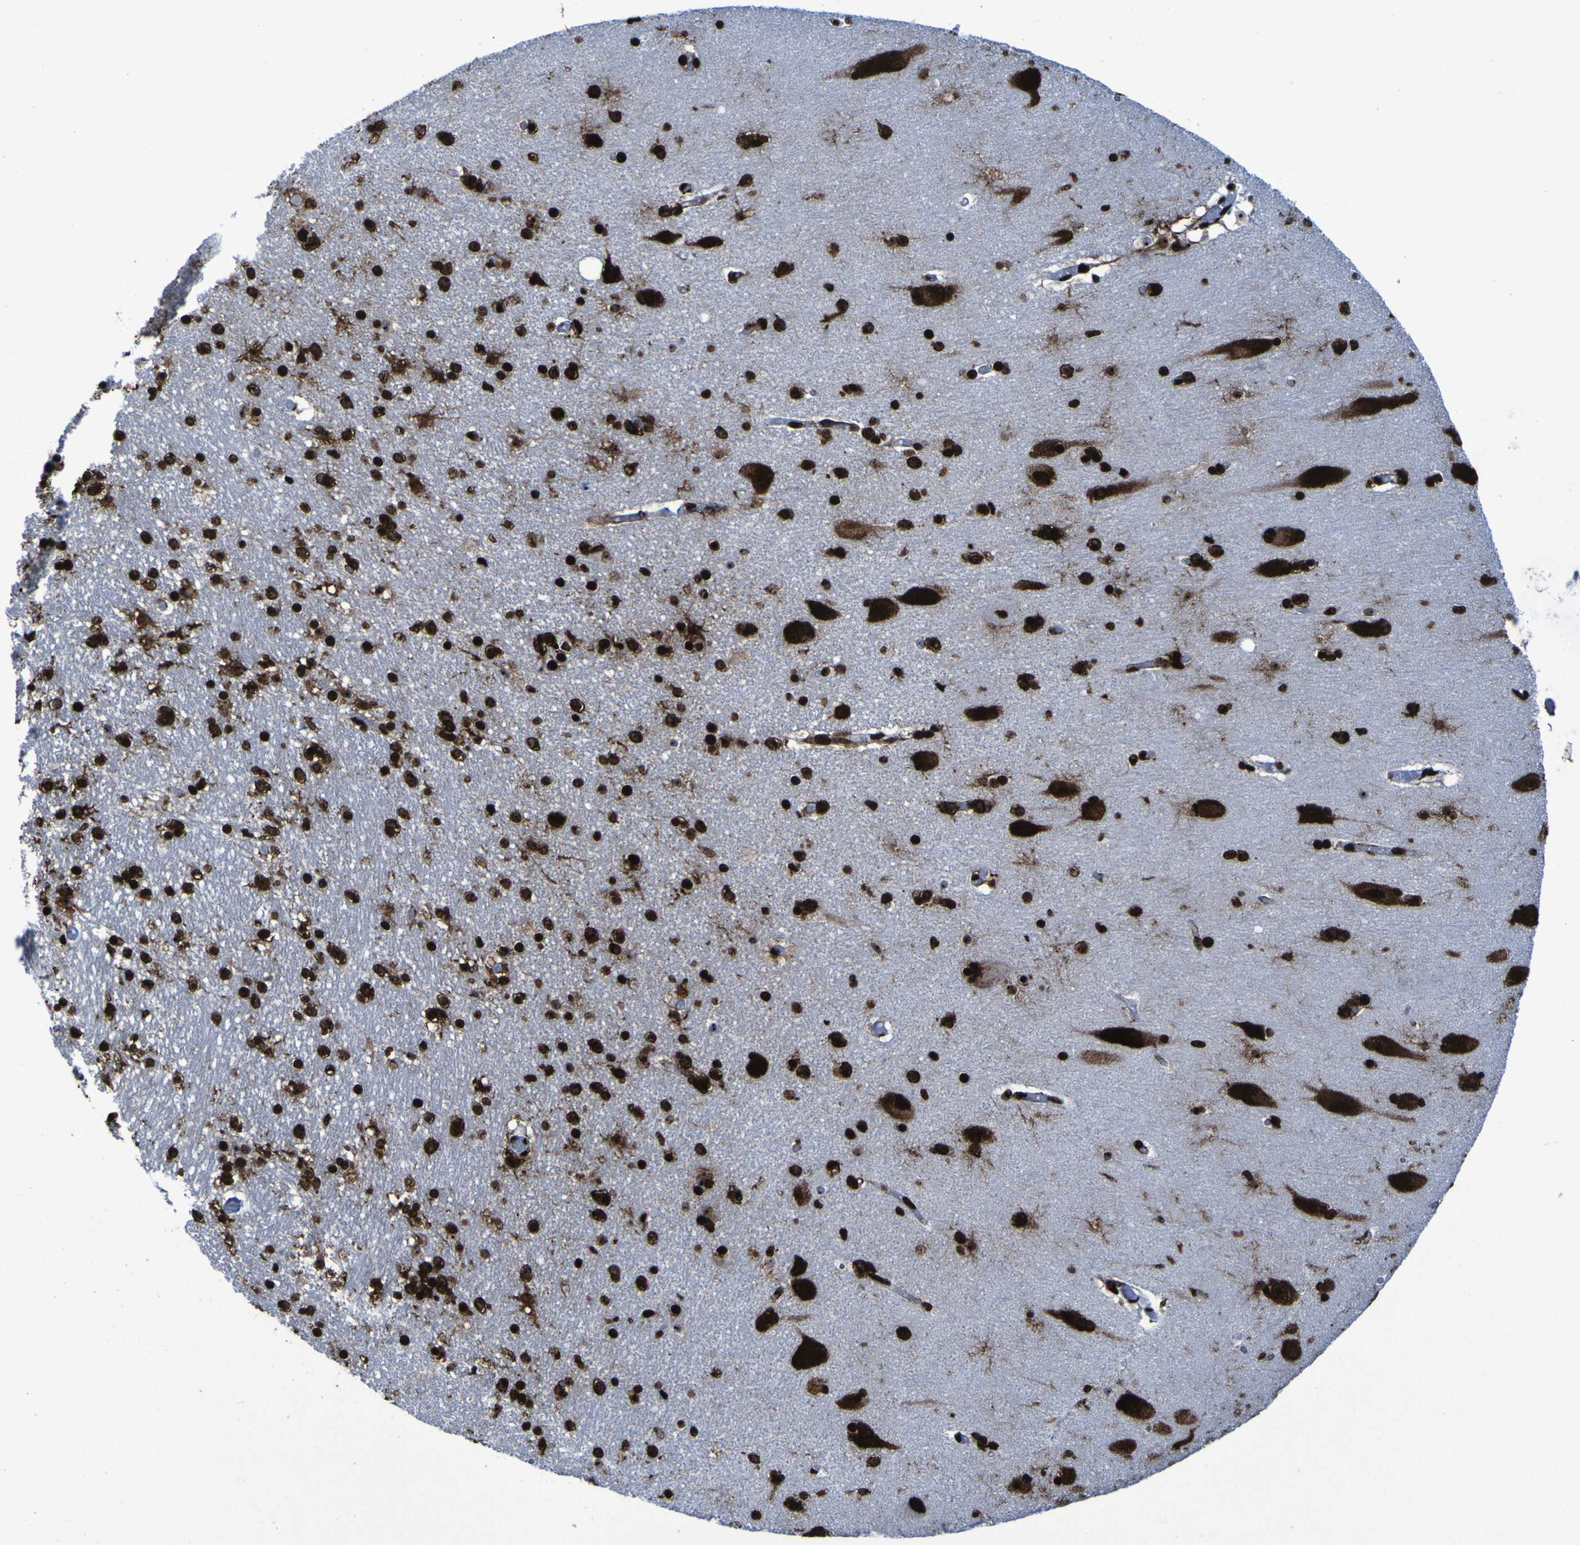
{"staining": {"intensity": "strong", "quantity": ">75%", "location": "nuclear"}, "tissue": "hippocampus", "cell_type": "Glial cells", "image_type": "normal", "snomed": [{"axis": "morphology", "description": "Normal tissue, NOS"}, {"axis": "topography", "description": "Hippocampus"}], "caption": "IHC of benign human hippocampus demonstrates high levels of strong nuclear expression in approximately >75% of glial cells. (IHC, brightfield microscopy, high magnification).", "gene": "NPM1", "patient": {"sex": "female", "age": 54}}